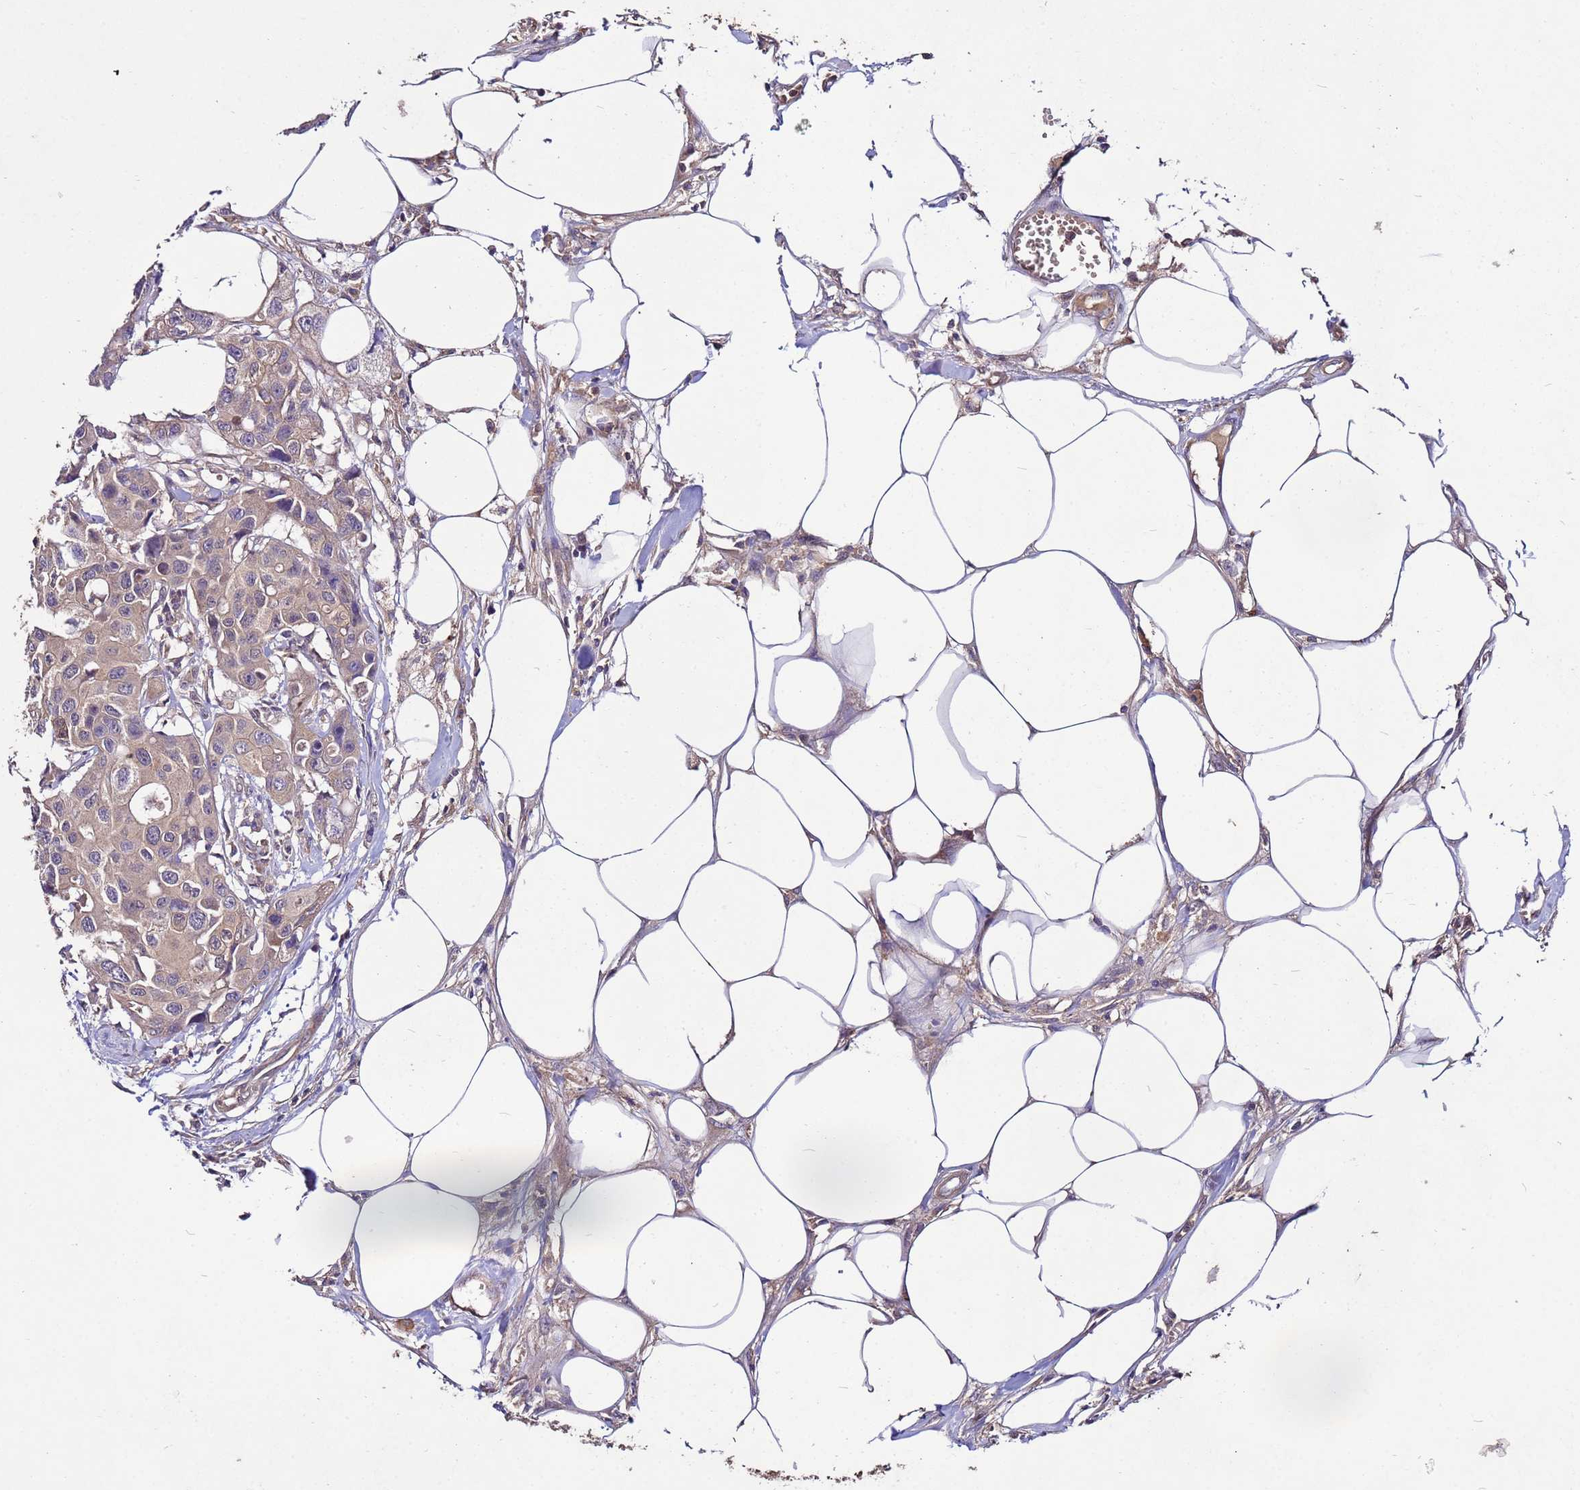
{"staining": {"intensity": "negative", "quantity": "none", "location": "none"}, "tissue": "colorectal cancer", "cell_type": "Tumor cells", "image_type": "cancer", "snomed": [{"axis": "morphology", "description": "Adenocarcinoma, NOS"}, {"axis": "topography", "description": "Colon"}], "caption": "This is an IHC image of colorectal cancer. There is no expression in tumor cells.", "gene": "GSPT2", "patient": {"sex": "male", "age": 77}}